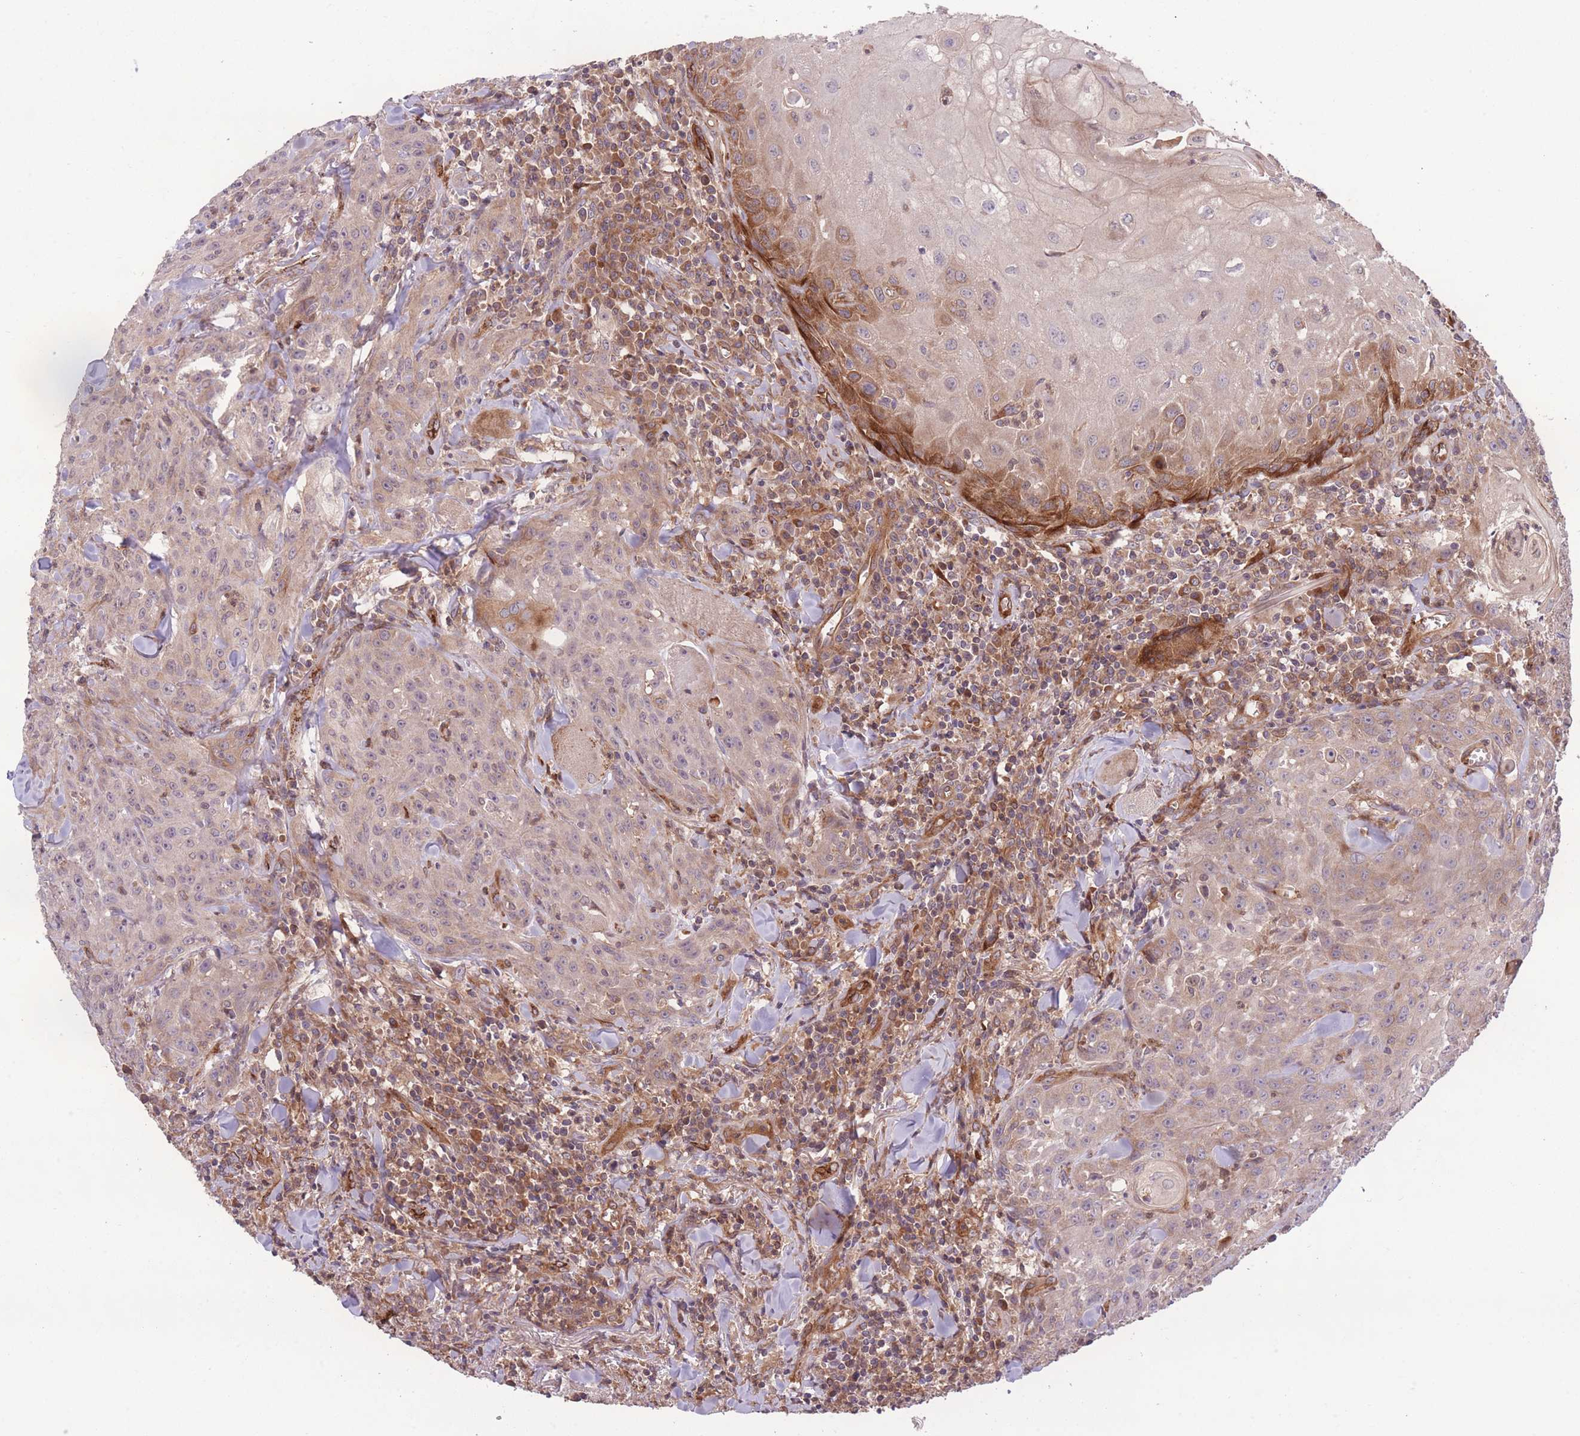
{"staining": {"intensity": "weak", "quantity": "25%-75%", "location": "cytoplasmic/membranous"}, "tissue": "head and neck cancer", "cell_type": "Tumor cells", "image_type": "cancer", "snomed": [{"axis": "morphology", "description": "Normal tissue, NOS"}, {"axis": "morphology", "description": "Squamous cell carcinoma, NOS"}, {"axis": "topography", "description": "Oral tissue"}, {"axis": "topography", "description": "Head-Neck"}], "caption": "Brown immunohistochemical staining in head and neck squamous cell carcinoma exhibits weak cytoplasmic/membranous staining in about 25%-75% of tumor cells.", "gene": "CISH", "patient": {"sex": "female", "age": 70}}